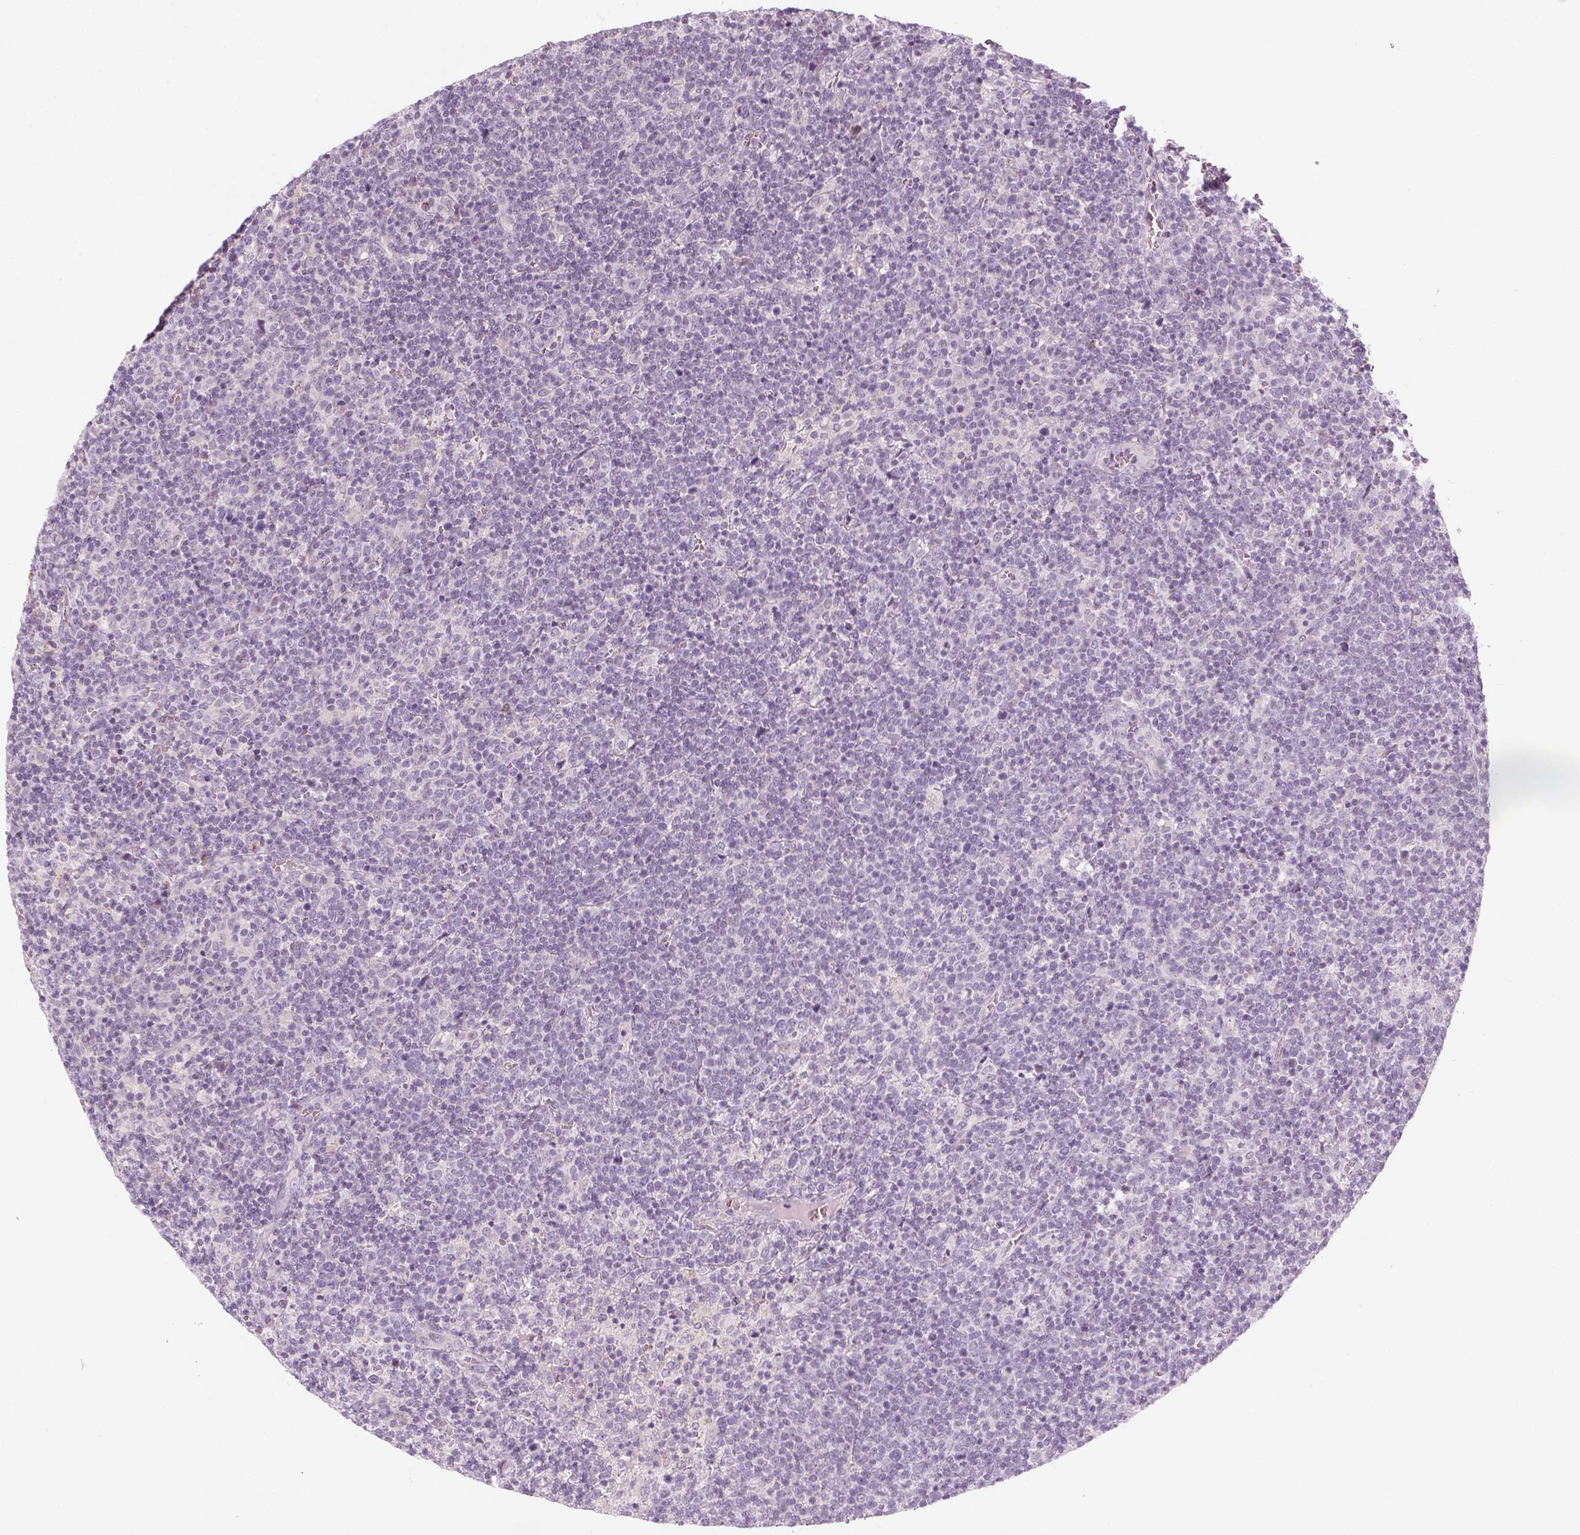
{"staining": {"intensity": "negative", "quantity": "none", "location": "none"}, "tissue": "lymphoma", "cell_type": "Tumor cells", "image_type": "cancer", "snomed": [{"axis": "morphology", "description": "Malignant lymphoma, non-Hodgkin's type, High grade"}, {"axis": "topography", "description": "Lymph node"}], "caption": "Human malignant lymphoma, non-Hodgkin's type (high-grade) stained for a protein using IHC reveals no staining in tumor cells.", "gene": "PRAME", "patient": {"sex": "male", "age": 61}}